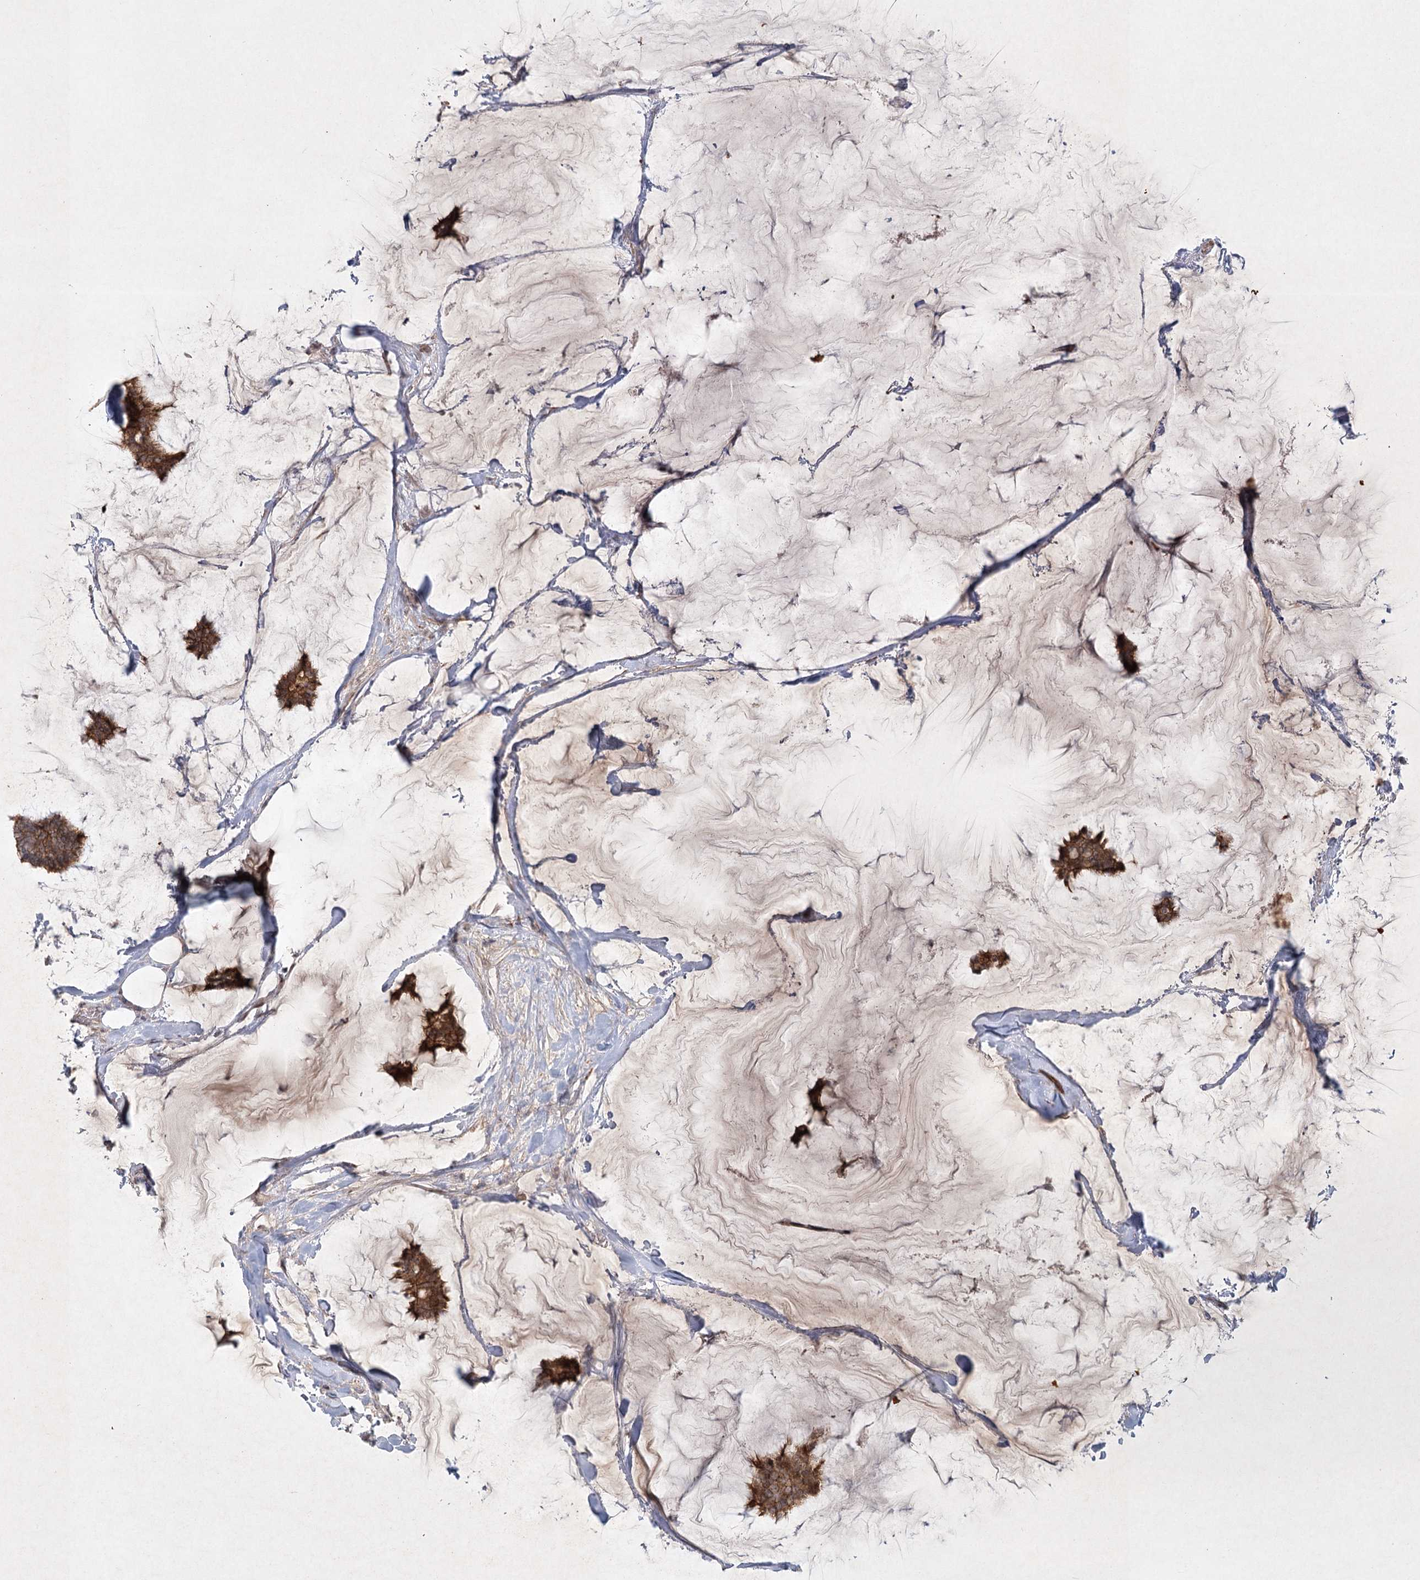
{"staining": {"intensity": "moderate", "quantity": ">75%", "location": "cytoplasmic/membranous"}, "tissue": "breast cancer", "cell_type": "Tumor cells", "image_type": "cancer", "snomed": [{"axis": "morphology", "description": "Duct carcinoma"}, {"axis": "topography", "description": "Breast"}], "caption": "About >75% of tumor cells in human invasive ductal carcinoma (breast) show moderate cytoplasmic/membranous protein positivity as visualized by brown immunohistochemical staining.", "gene": "SH2D3A", "patient": {"sex": "female", "age": 93}}